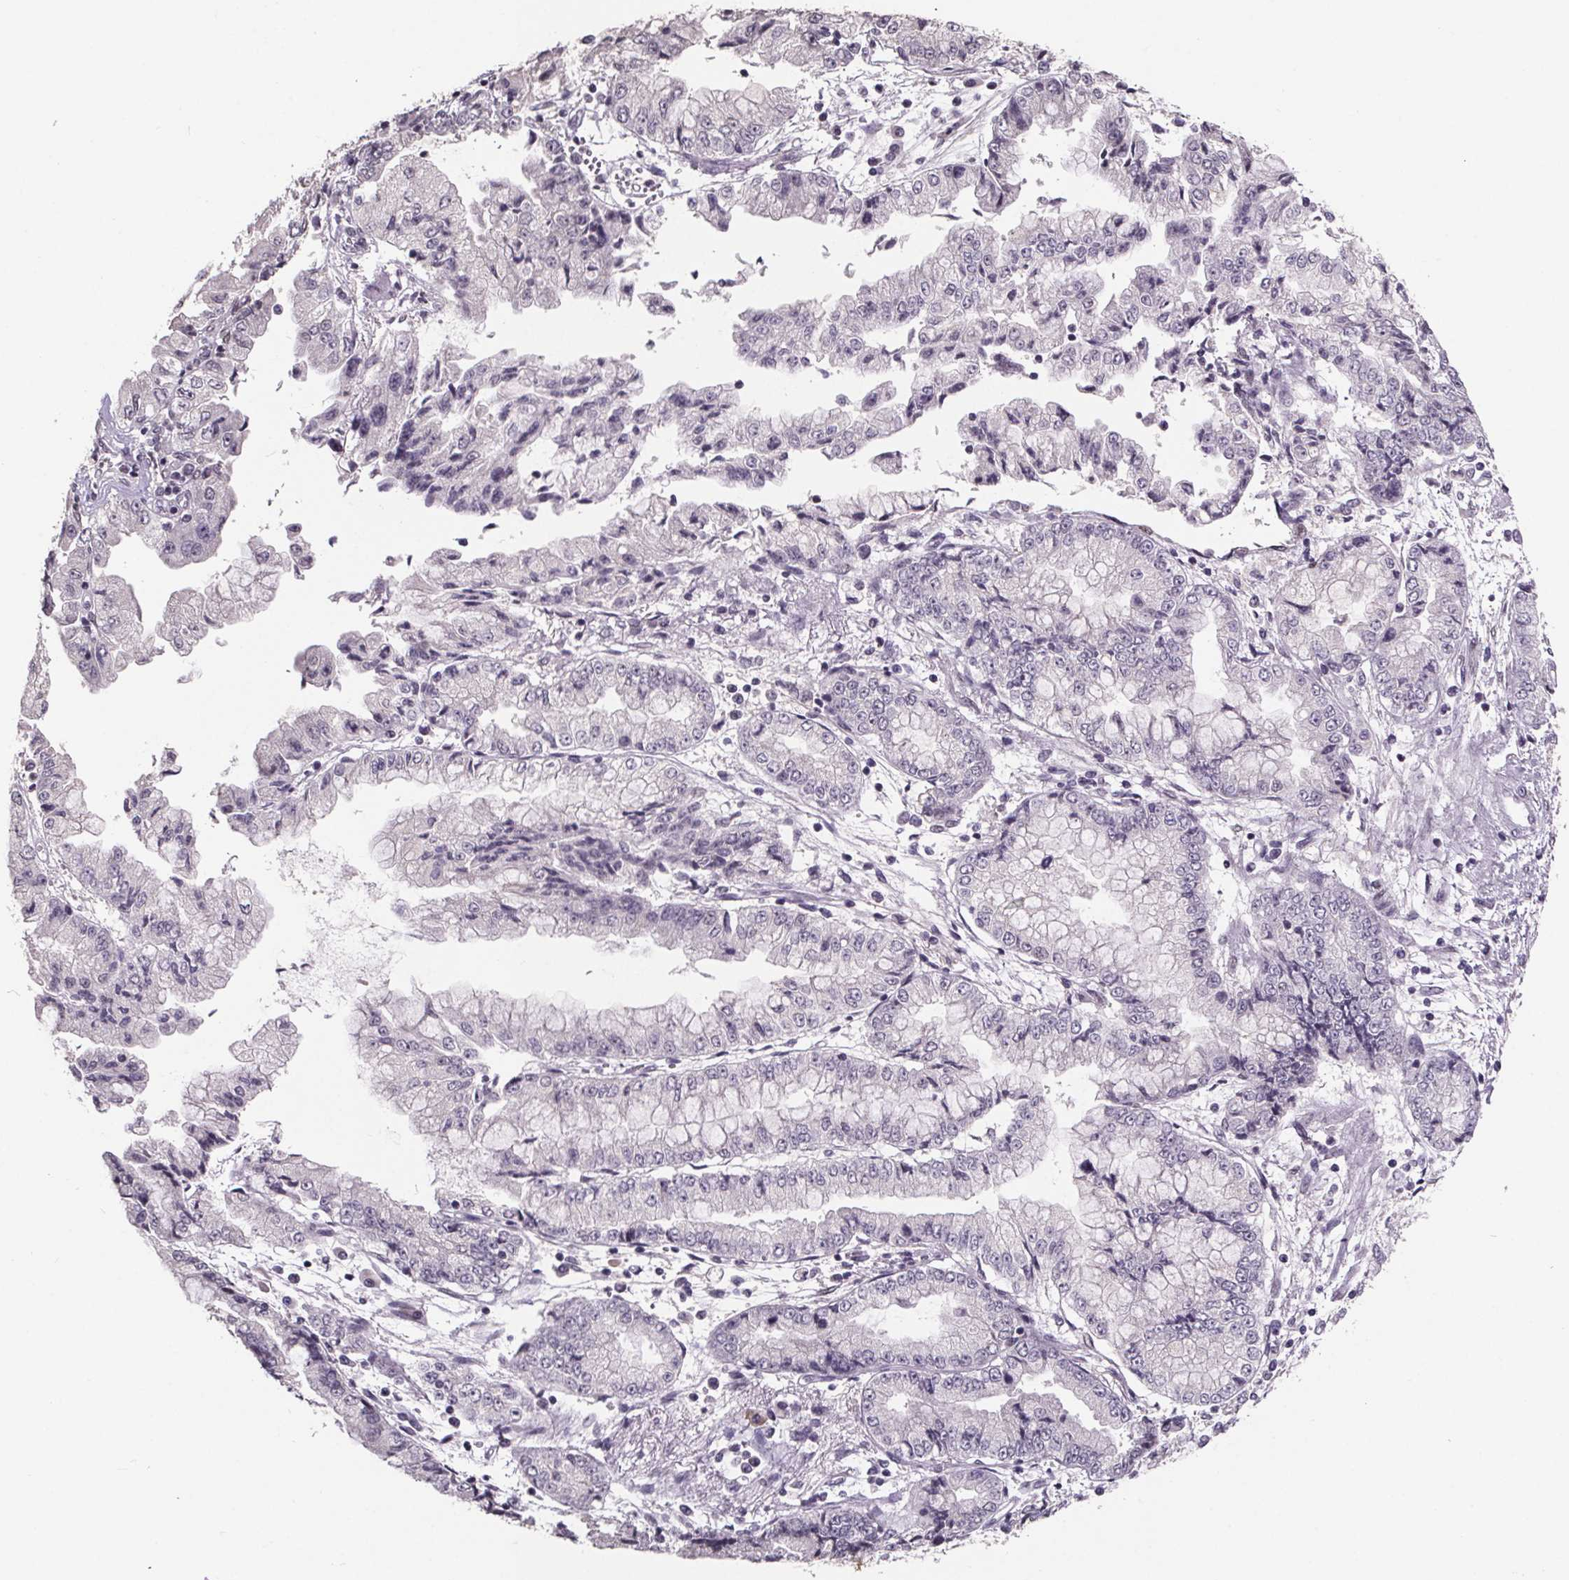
{"staining": {"intensity": "negative", "quantity": "none", "location": "none"}, "tissue": "stomach cancer", "cell_type": "Tumor cells", "image_type": "cancer", "snomed": [{"axis": "morphology", "description": "Adenocarcinoma, NOS"}, {"axis": "topography", "description": "Stomach, upper"}], "caption": "The histopathology image reveals no staining of tumor cells in adenocarcinoma (stomach).", "gene": "NKX6-1", "patient": {"sex": "female", "age": 74}}